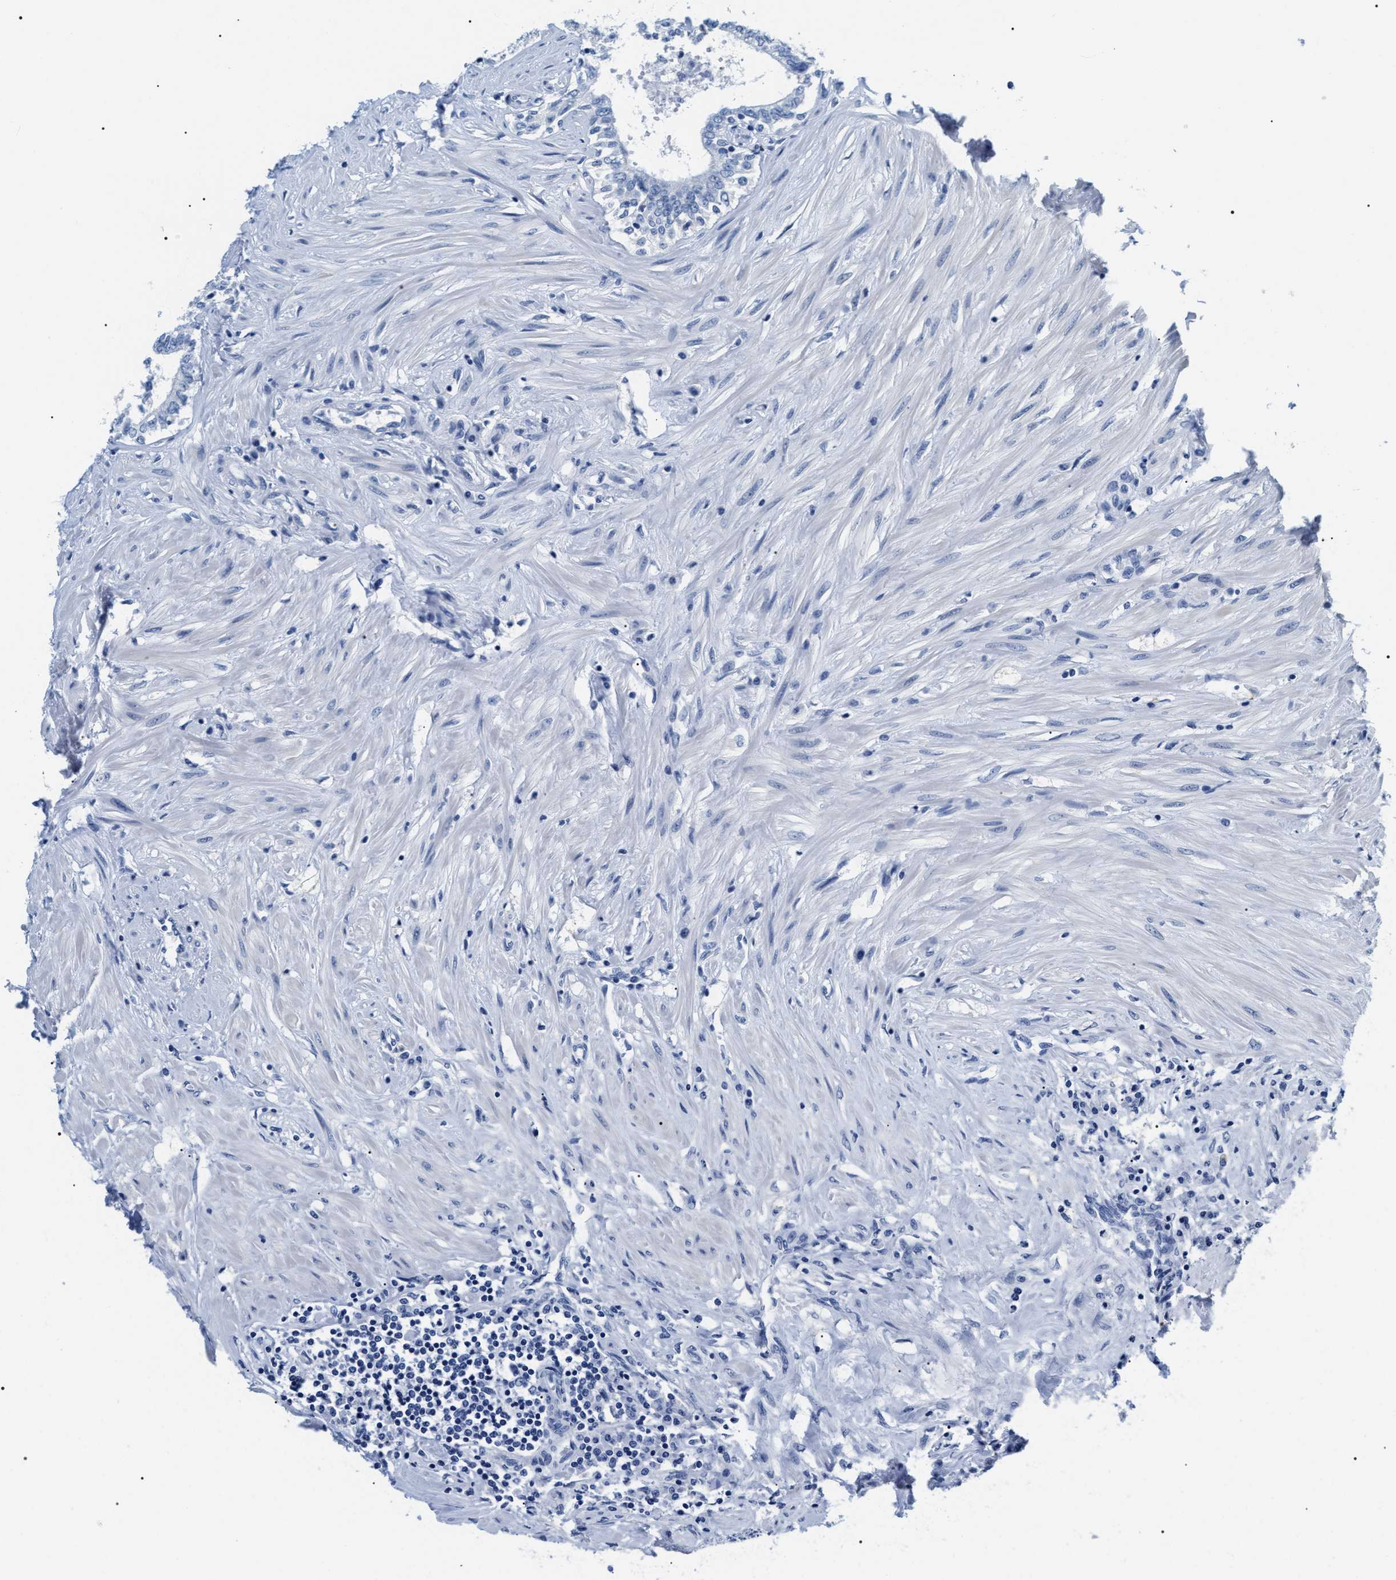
{"staining": {"intensity": "negative", "quantity": "none", "location": "none"}, "tissue": "seminal vesicle", "cell_type": "Glandular cells", "image_type": "normal", "snomed": [{"axis": "morphology", "description": "Normal tissue, NOS"}, {"axis": "morphology", "description": "Adenocarcinoma, High grade"}, {"axis": "topography", "description": "Prostate"}, {"axis": "topography", "description": "Seminal veicle"}], "caption": "The immunohistochemistry micrograph has no significant staining in glandular cells of seminal vesicle. (Stains: DAB (3,3'-diaminobenzidine) immunohistochemistry with hematoxylin counter stain, Microscopy: brightfield microscopy at high magnification).", "gene": "ADH4", "patient": {"sex": "male", "age": 55}}